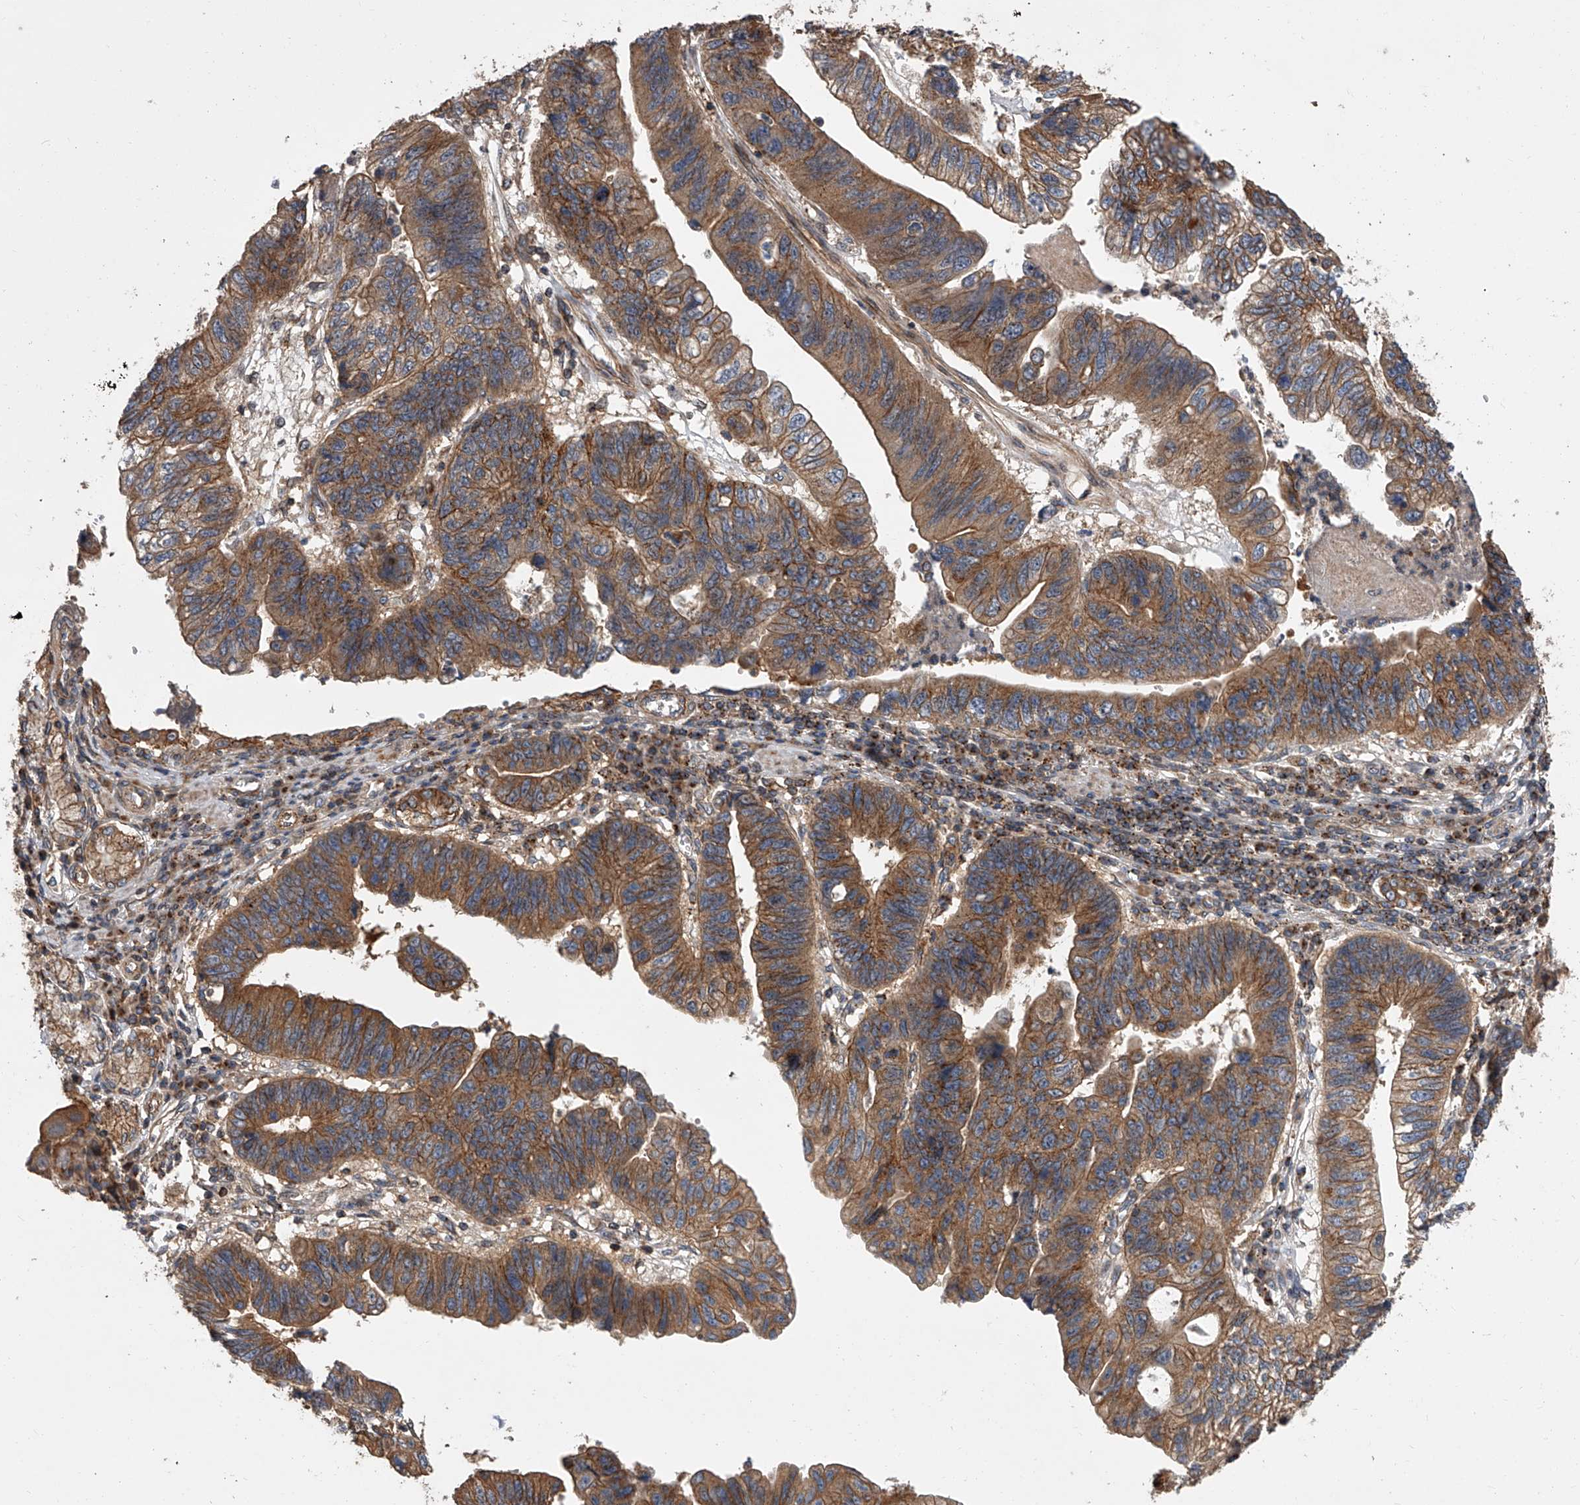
{"staining": {"intensity": "moderate", "quantity": ">75%", "location": "cytoplasmic/membranous"}, "tissue": "stomach cancer", "cell_type": "Tumor cells", "image_type": "cancer", "snomed": [{"axis": "morphology", "description": "Adenocarcinoma, NOS"}, {"axis": "topography", "description": "Stomach"}], "caption": "Tumor cells show medium levels of moderate cytoplasmic/membranous expression in about >75% of cells in stomach adenocarcinoma.", "gene": "USP47", "patient": {"sex": "male", "age": 59}}